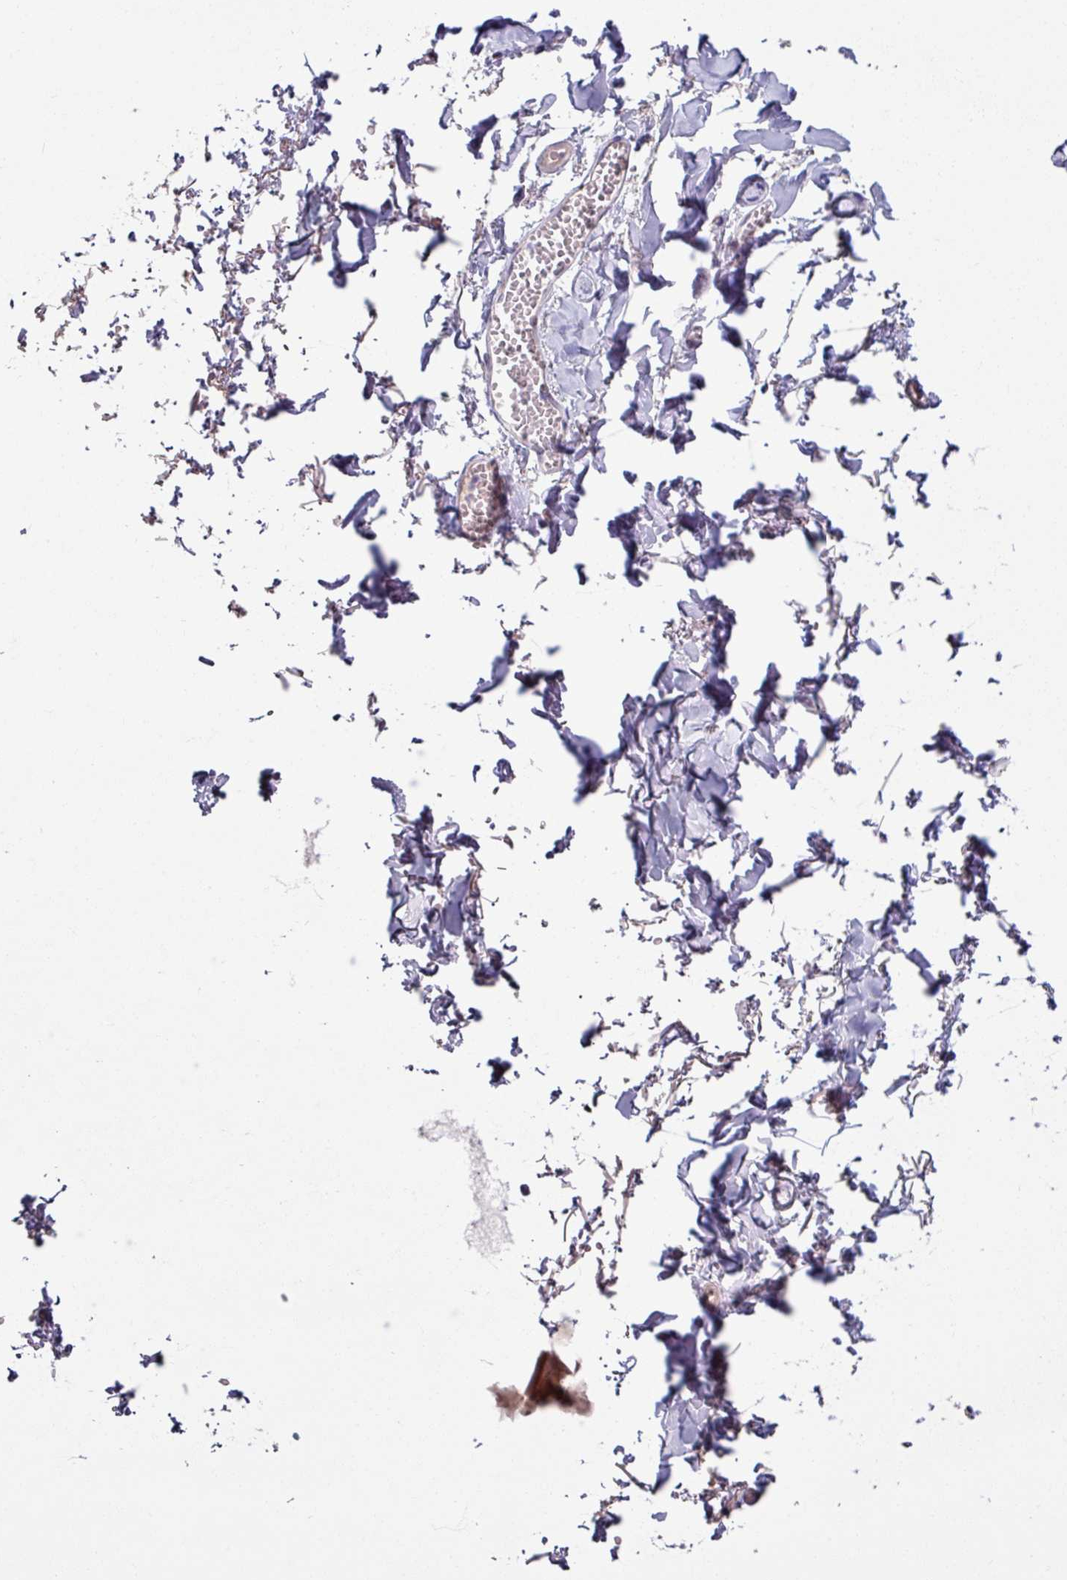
{"staining": {"intensity": "negative", "quantity": "none", "location": "none"}, "tissue": "adipose tissue", "cell_type": "Adipocytes", "image_type": "normal", "snomed": [{"axis": "morphology", "description": "Normal tissue, NOS"}, {"axis": "topography", "description": "Vulva"}, {"axis": "topography", "description": "Vagina"}, {"axis": "topography", "description": "Peripheral nerve tissue"}], "caption": "High magnification brightfield microscopy of normal adipose tissue stained with DAB (3,3'-diaminobenzidine) (brown) and counterstained with hematoxylin (blue): adipocytes show no significant staining. (IHC, brightfield microscopy, high magnification).", "gene": "OGFOD3", "patient": {"sex": "female", "age": 66}}